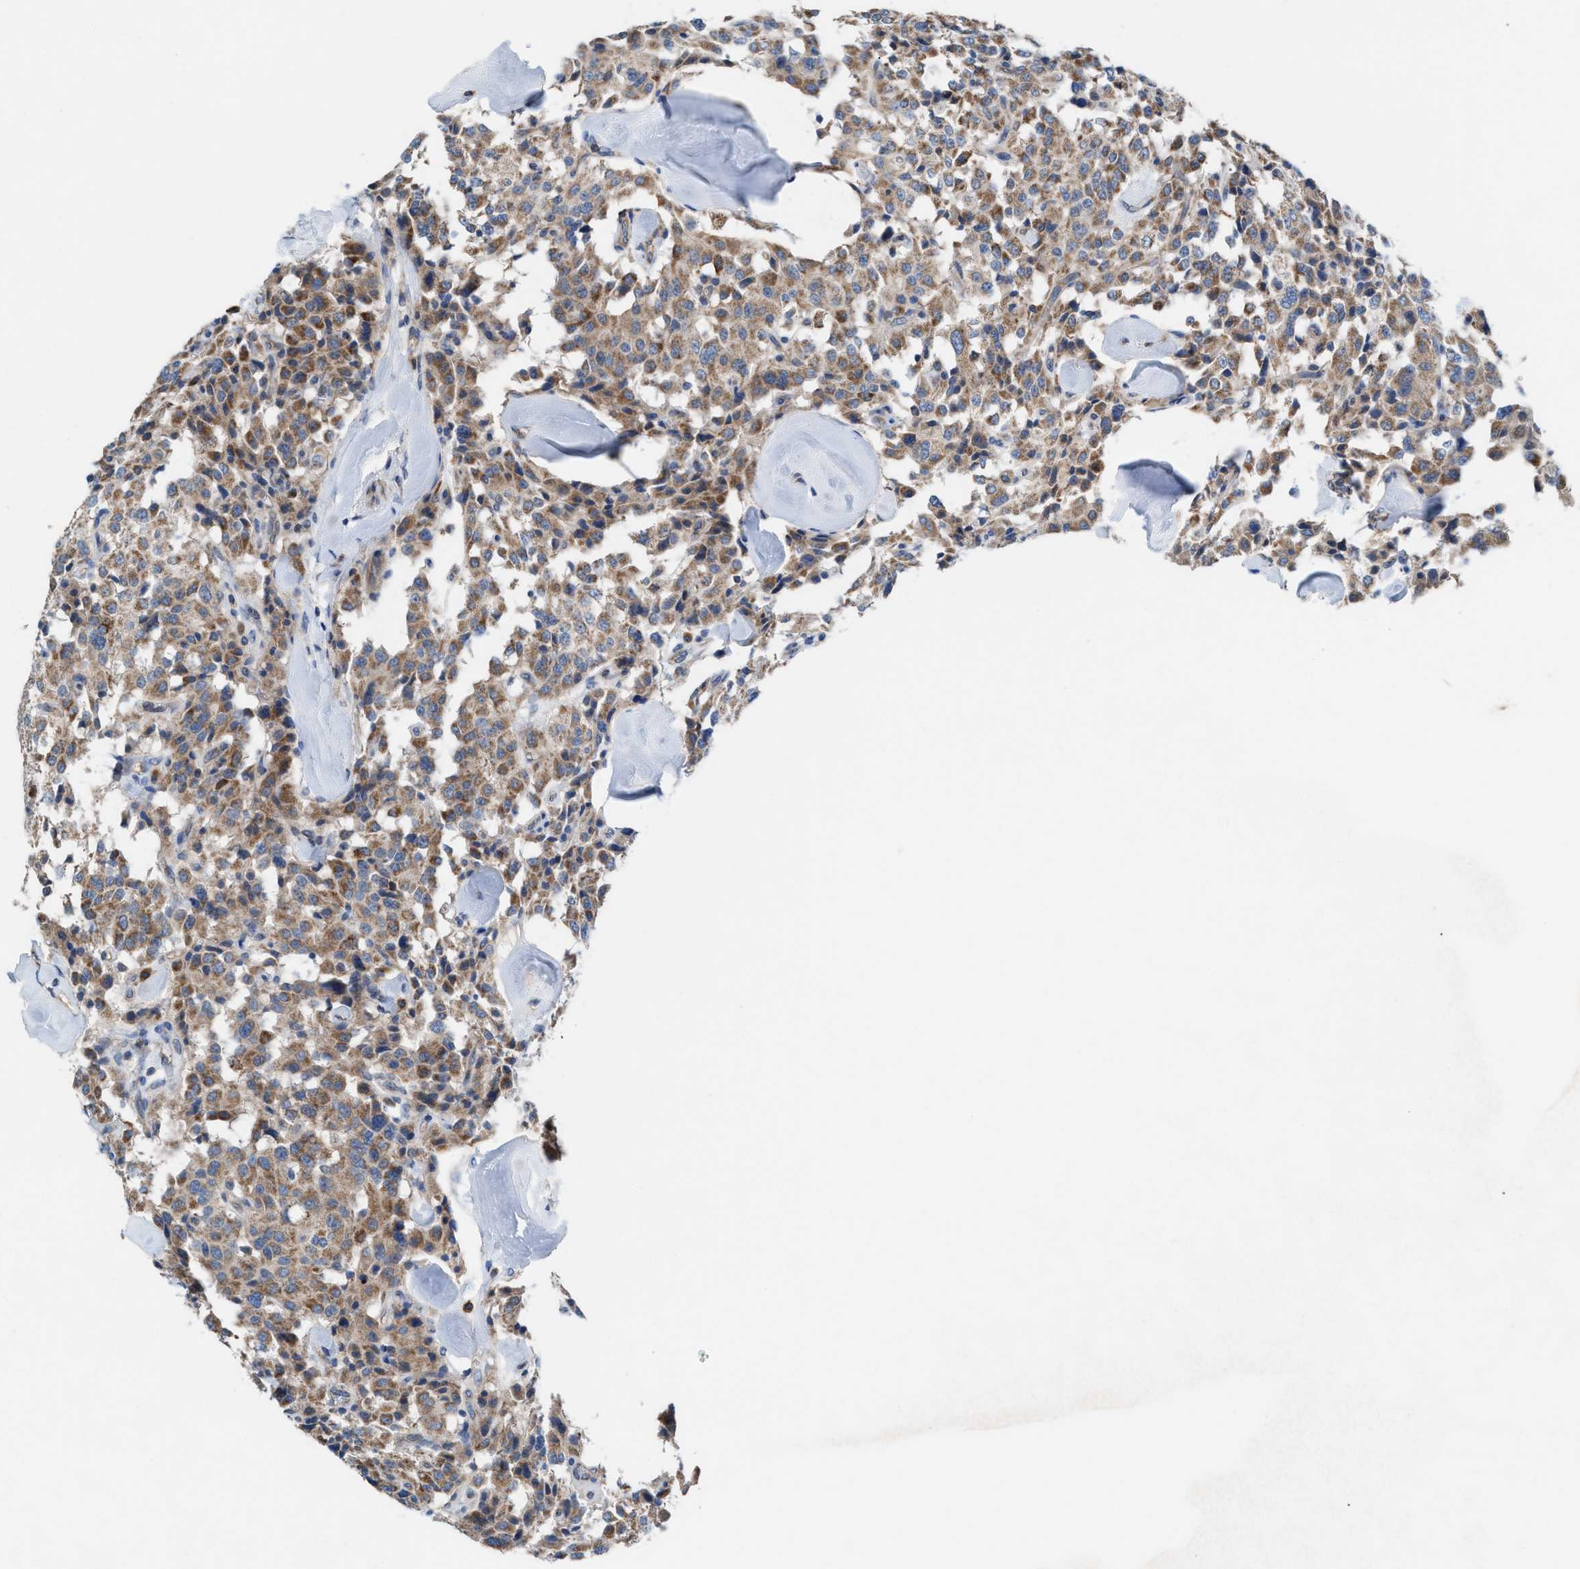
{"staining": {"intensity": "moderate", "quantity": ">75%", "location": "cytoplasmic/membranous"}, "tissue": "carcinoid", "cell_type": "Tumor cells", "image_type": "cancer", "snomed": [{"axis": "morphology", "description": "Carcinoid, malignant, NOS"}, {"axis": "topography", "description": "Lung"}], "caption": "Immunohistochemical staining of human malignant carcinoid reveals medium levels of moderate cytoplasmic/membranous expression in about >75% of tumor cells.", "gene": "MRM1", "patient": {"sex": "male", "age": 30}}